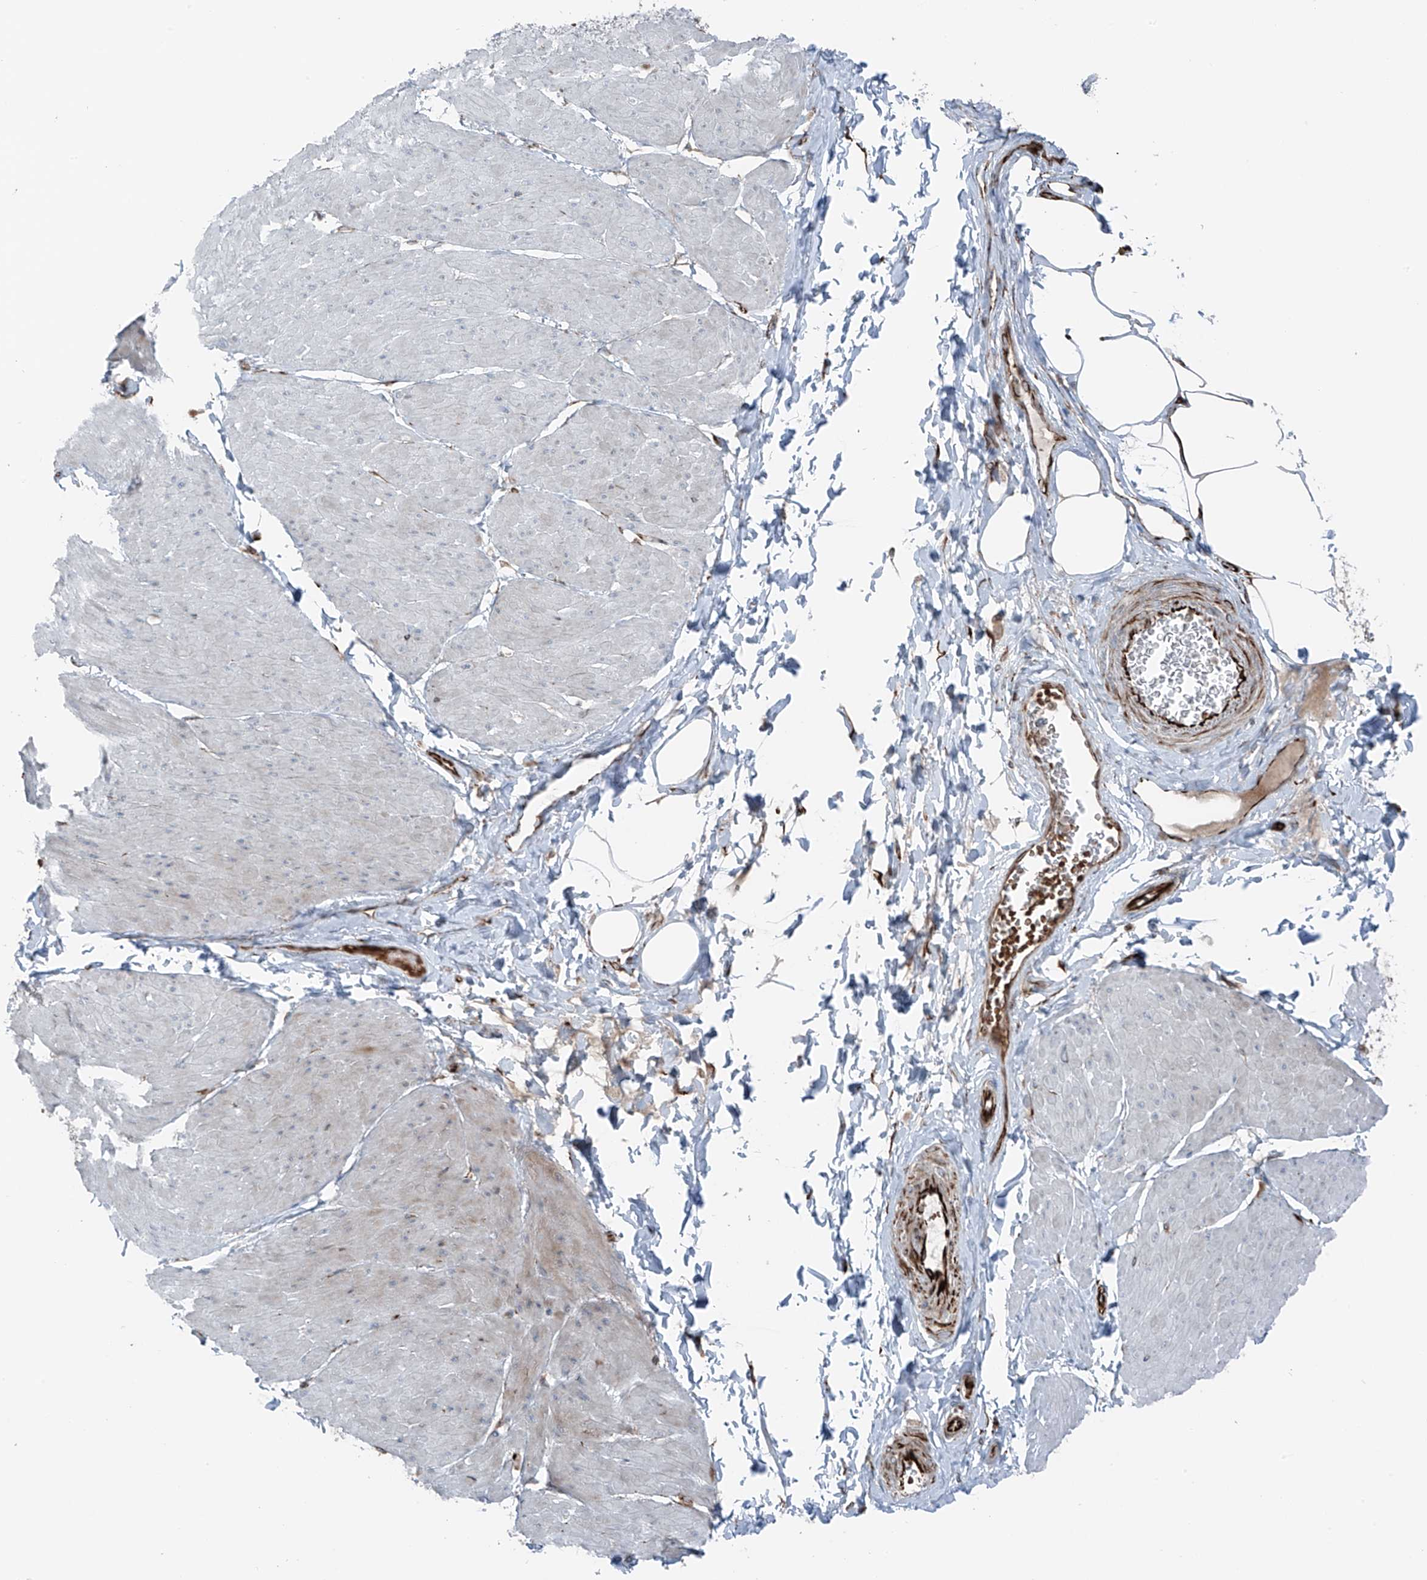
{"staining": {"intensity": "weak", "quantity": "<25%", "location": "cytoplasmic/membranous"}, "tissue": "smooth muscle", "cell_type": "Smooth muscle cells", "image_type": "normal", "snomed": [{"axis": "morphology", "description": "Urothelial carcinoma, High grade"}, {"axis": "topography", "description": "Urinary bladder"}], "caption": "This is an IHC micrograph of benign human smooth muscle. There is no positivity in smooth muscle cells.", "gene": "ERLEC1", "patient": {"sex": "male", "age": 46}}